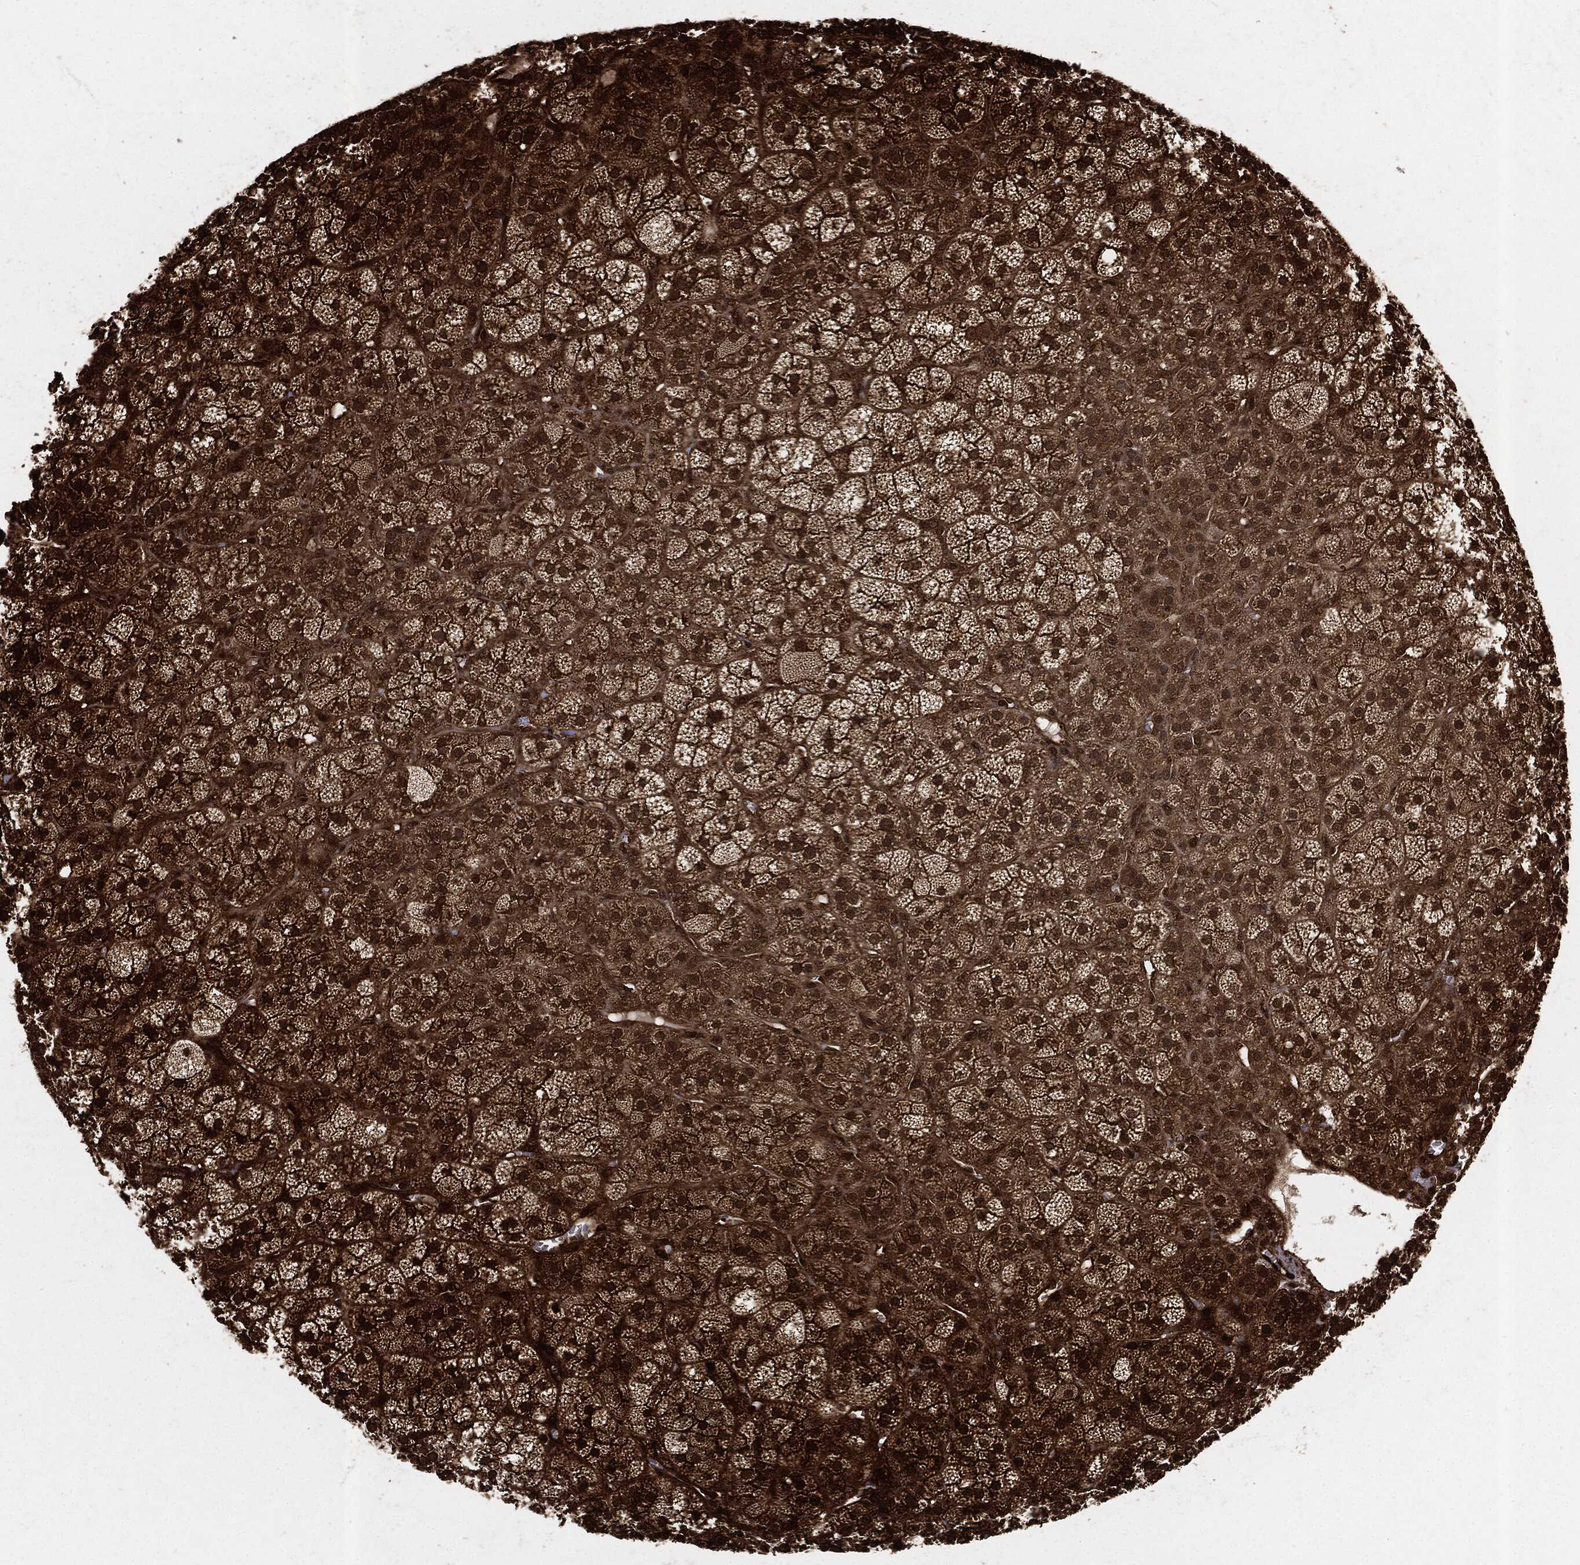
{"staining": {"intensity": "strong", "quantity": ">75%", "location": "cytoplasmic/membranous"}, "tissue": "adrenal gland", "cell_type": "Glandular cells", "image_type": "normal", "snomed": [{"axis": "morphology", "description": "Normal tissue, NOS"}, {"axis": "topography", "description": "Adrenal gland"}], "caption": "Immunohistochemistry photomicrograph of normal adrenal gland stained for a protein (brown), which shows high levels of strong cytoplasmic/membranous positivity in about >75% of glandular cells.", "gene": "YWHAB", "patient": {"sex": "female", "age": 60}}